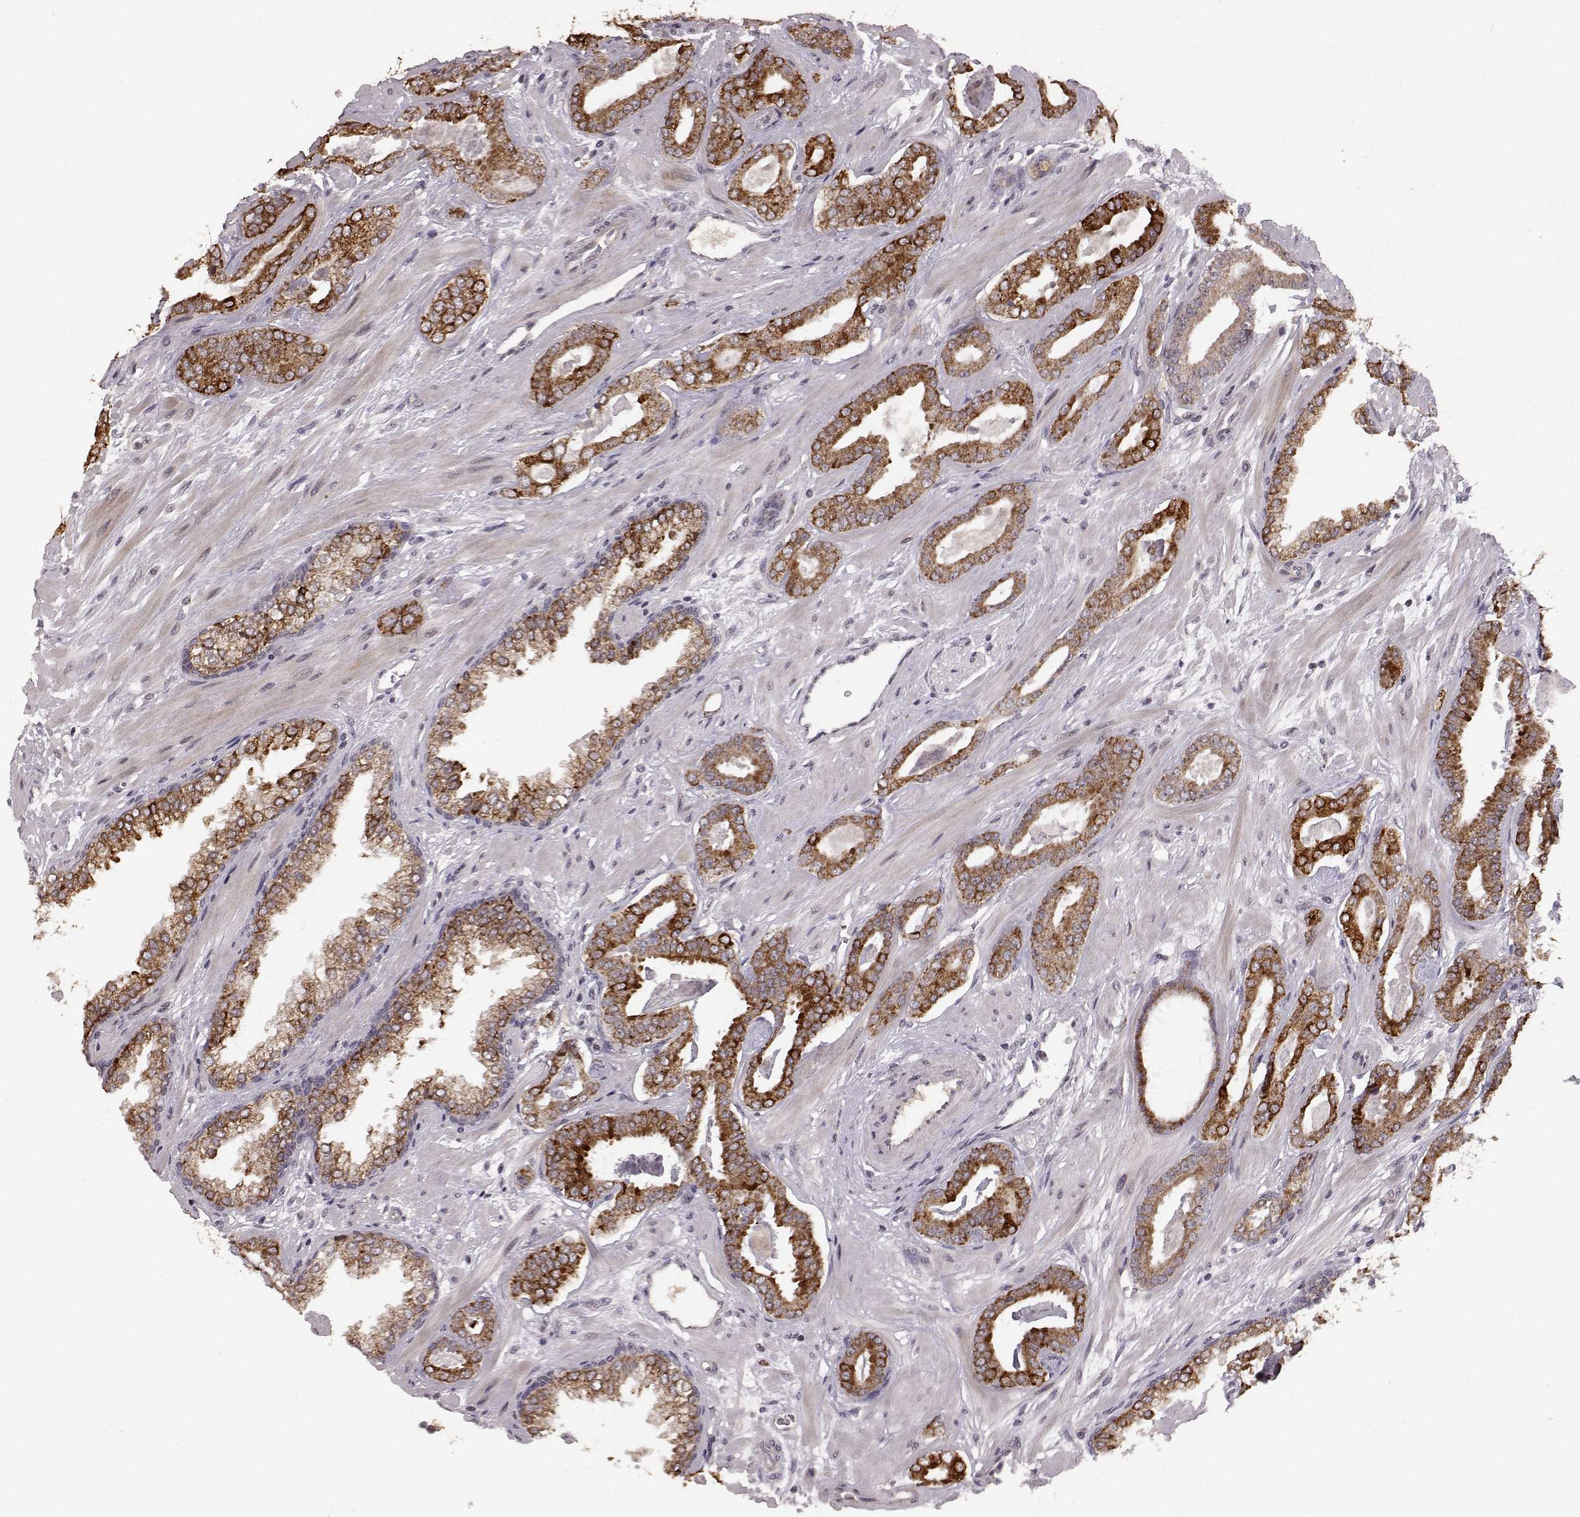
{"staining": {"intensity": "moderate", "quantity": ">75%", "location": "cytoplasmic/membranous"}, "tissue": "prostate cancer", "cell_type": "Tumor cells", "image_type": "cancer", "snomed": [{"axis": "morphology", "description": "Adenocarcinoma, Low grade"}, {"axis": "topography", "description": "Prostate"}], "caption": "A brown stain labels moderate cytoplasmic/membranous staining of a protein in adenocarcinoma (low-grade) (prostate) tumor cells.", "gene": "ELOVL5", "patient": {"sex": "male", "age": 61}}